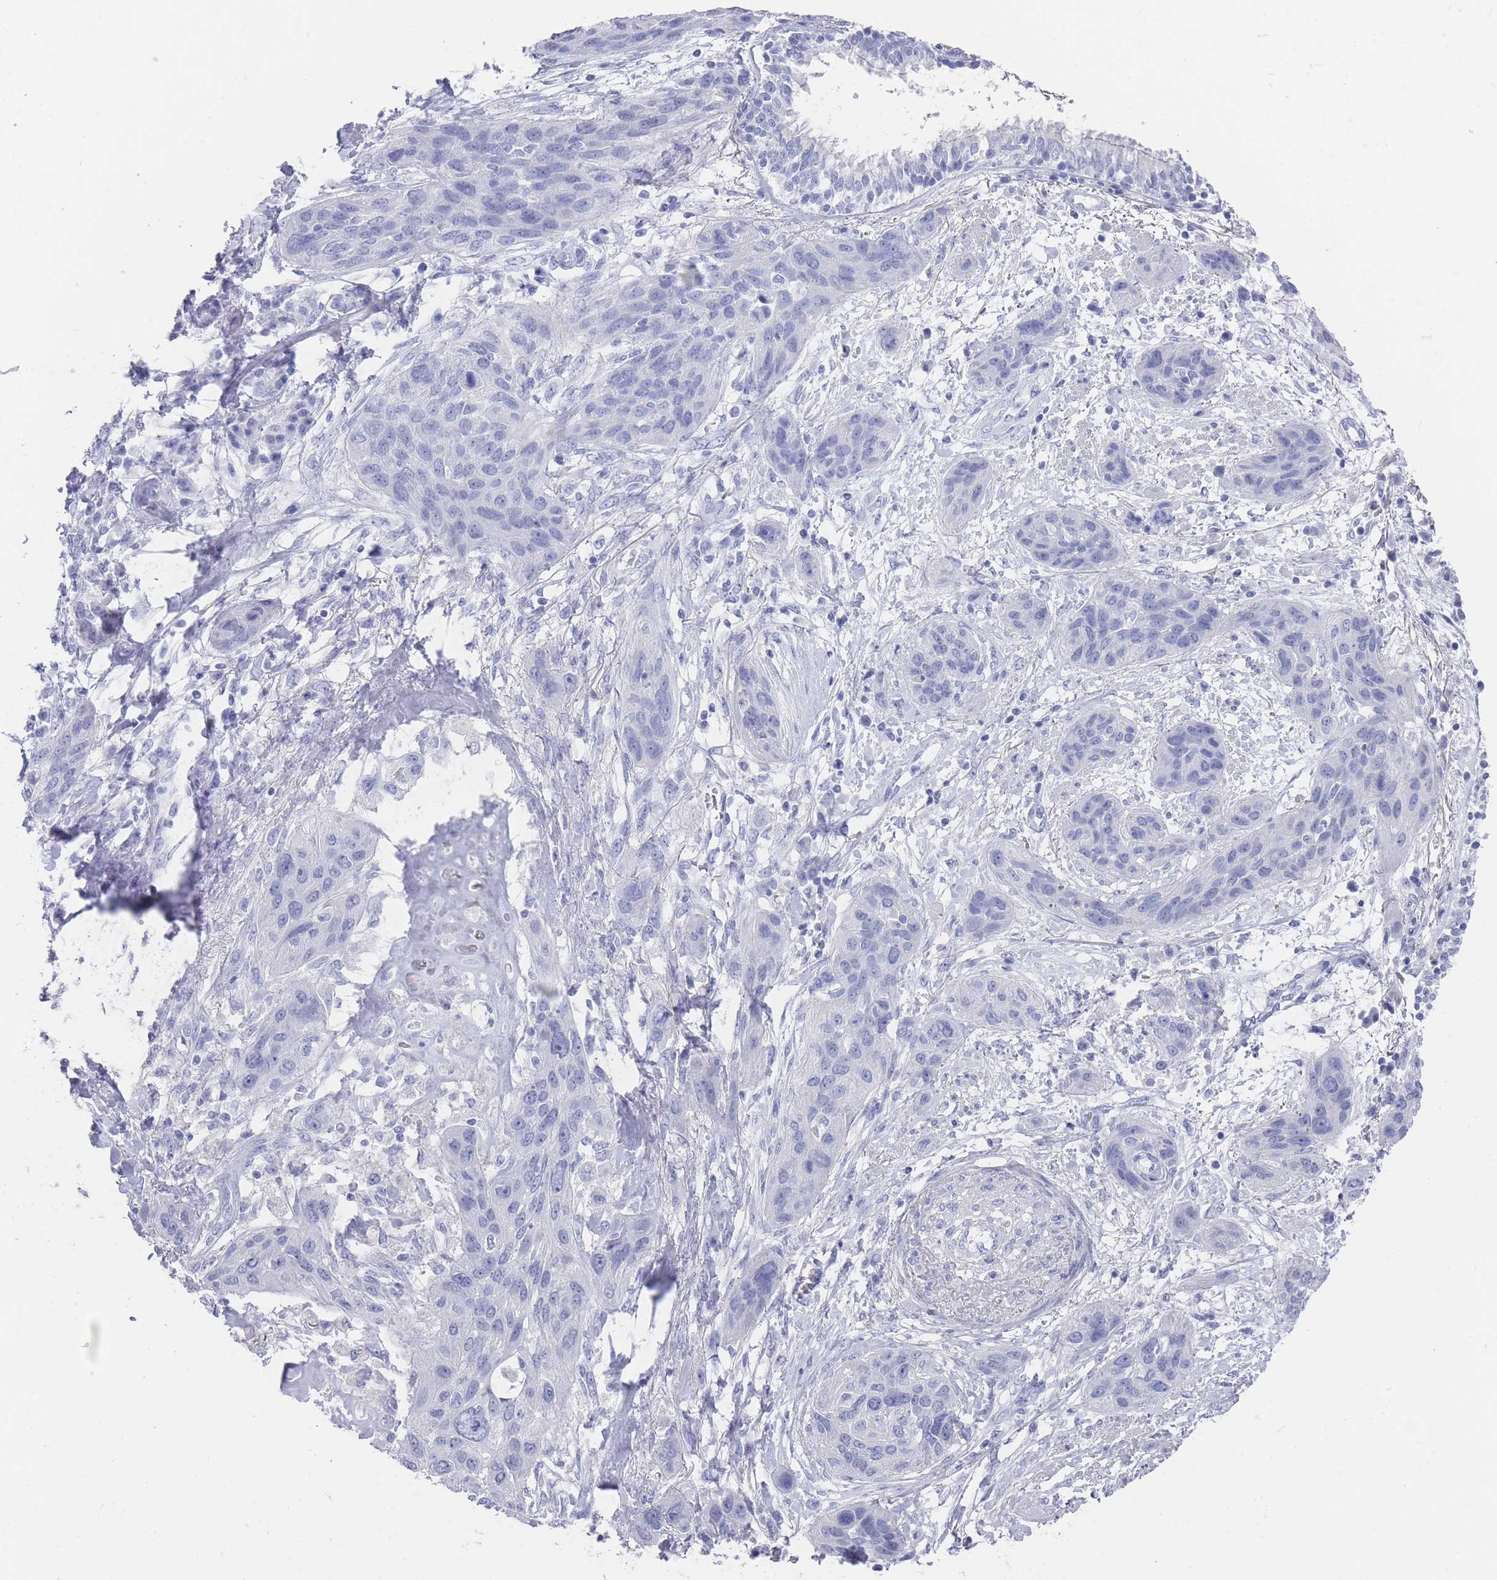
{"staining": {"intensity": "negative", "quantity": "none", "location": "none"}, "tissue": "lung cancer", "cell_type": "Tumor cells", "image_type": "cancer", "snomed": [{"axis": "morphology", "description": "Squamous cell carcinoma, NOS"}, {"axis": "topography", "description": "Lung"}], "caption": "A high-resolution micrograph shows IHC staining of lung squamous cell carcinoma, which demonstrates no significant staining in tumor cells. (Immunohistochemistry (ihc), brightfield microscopy, high magnification).", "gene": "RAB2B", "patient": {"sex": "female", "age": 70}}